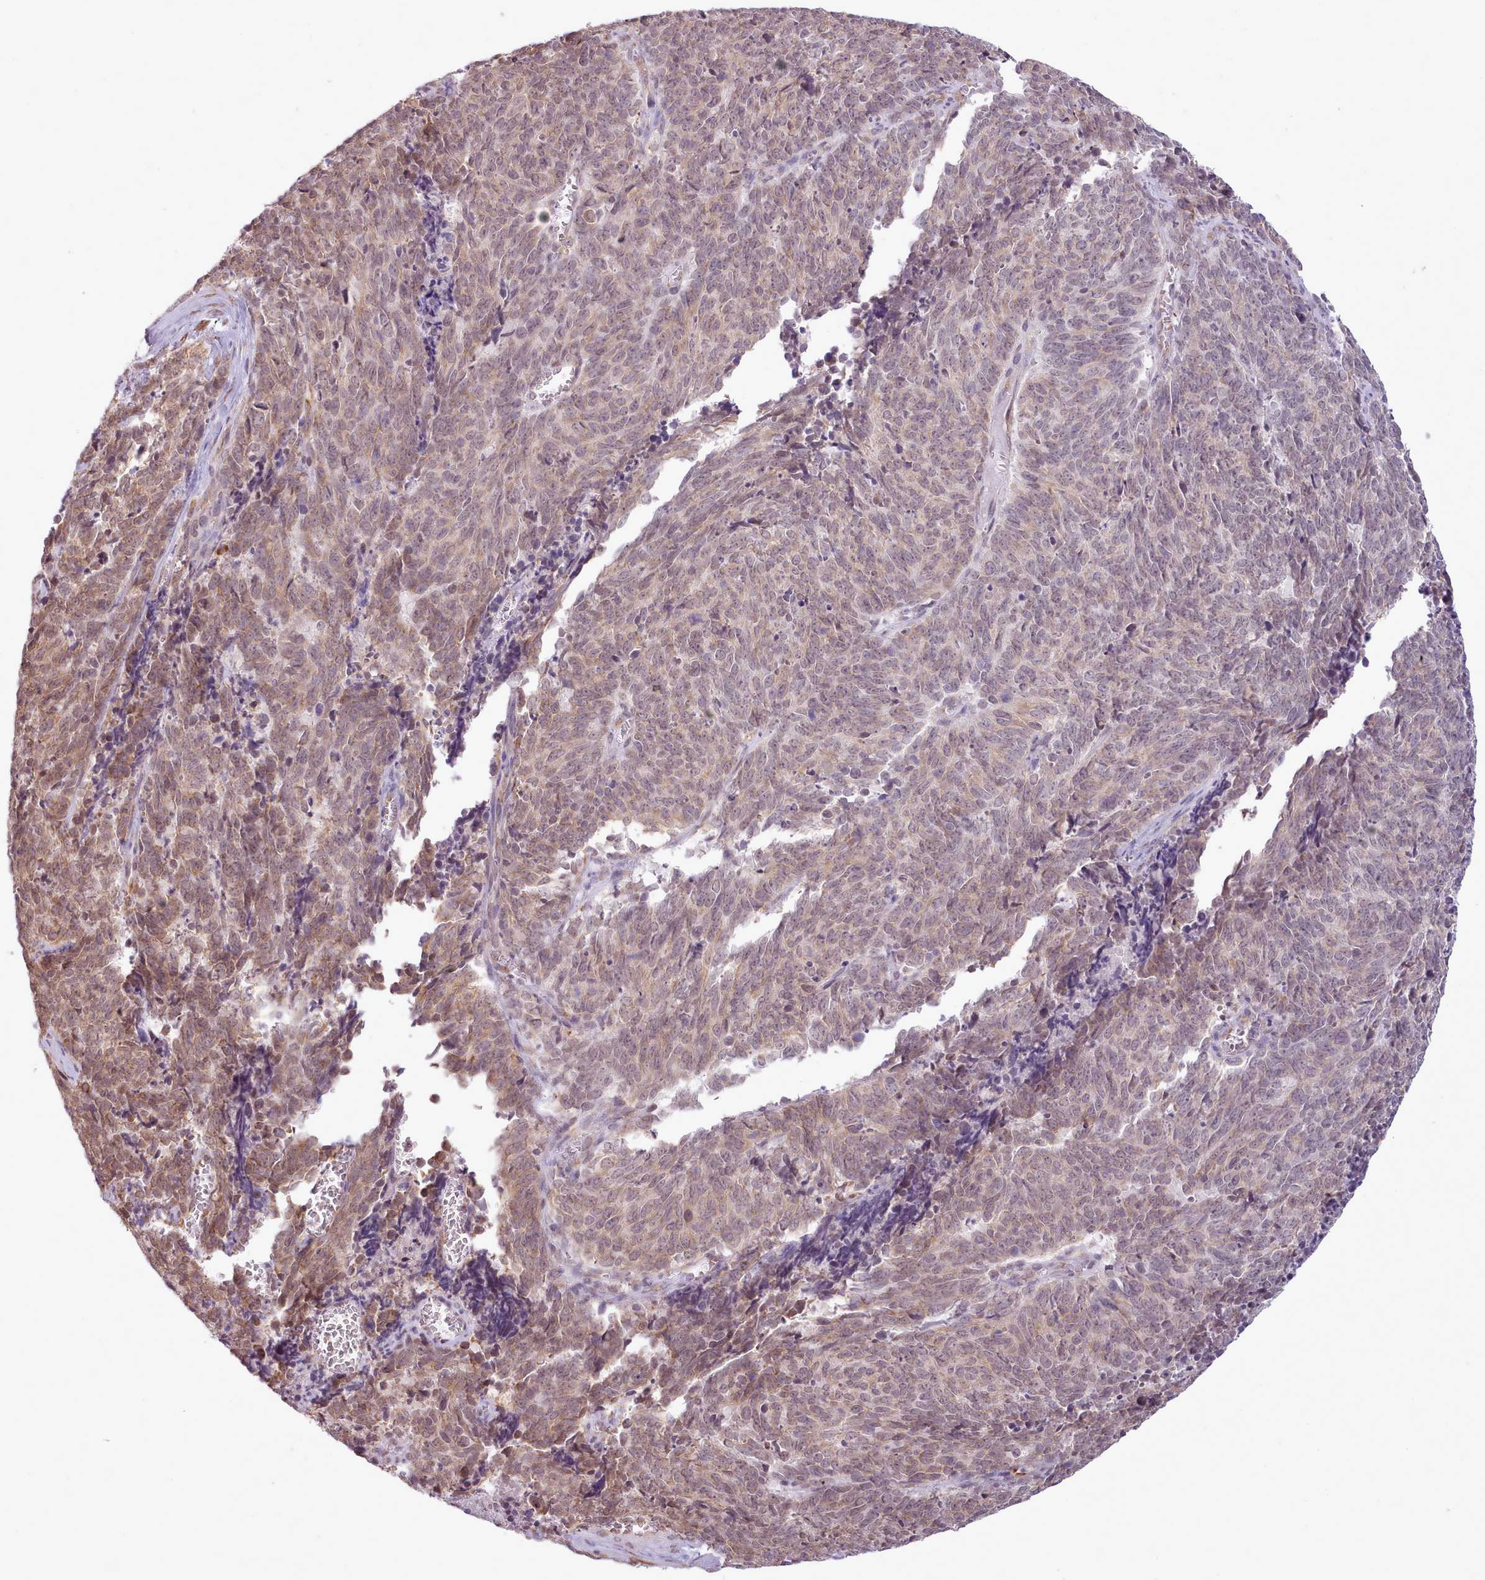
{"staining": {"intensity": "moderate", "quantity": ">75%", "location": "cytoplasmic/membranous"}, "tissue": "cervical cancer", "cell_type": "Tumor cells", "image_type": "cancer", "snomed": [{"axis": "morphology", "description": "Squamous cell carcinoma, NOS"}, {"axis": "topography", "description": "Cervix"}], "caption": "Cervical squamous cell carcinoma tissue reveals moderate cytoplasmic/membranous expression in about >75% of tumor cells", "gene": "SEC61B", "patient": {"sex": "female", "age": 29}}